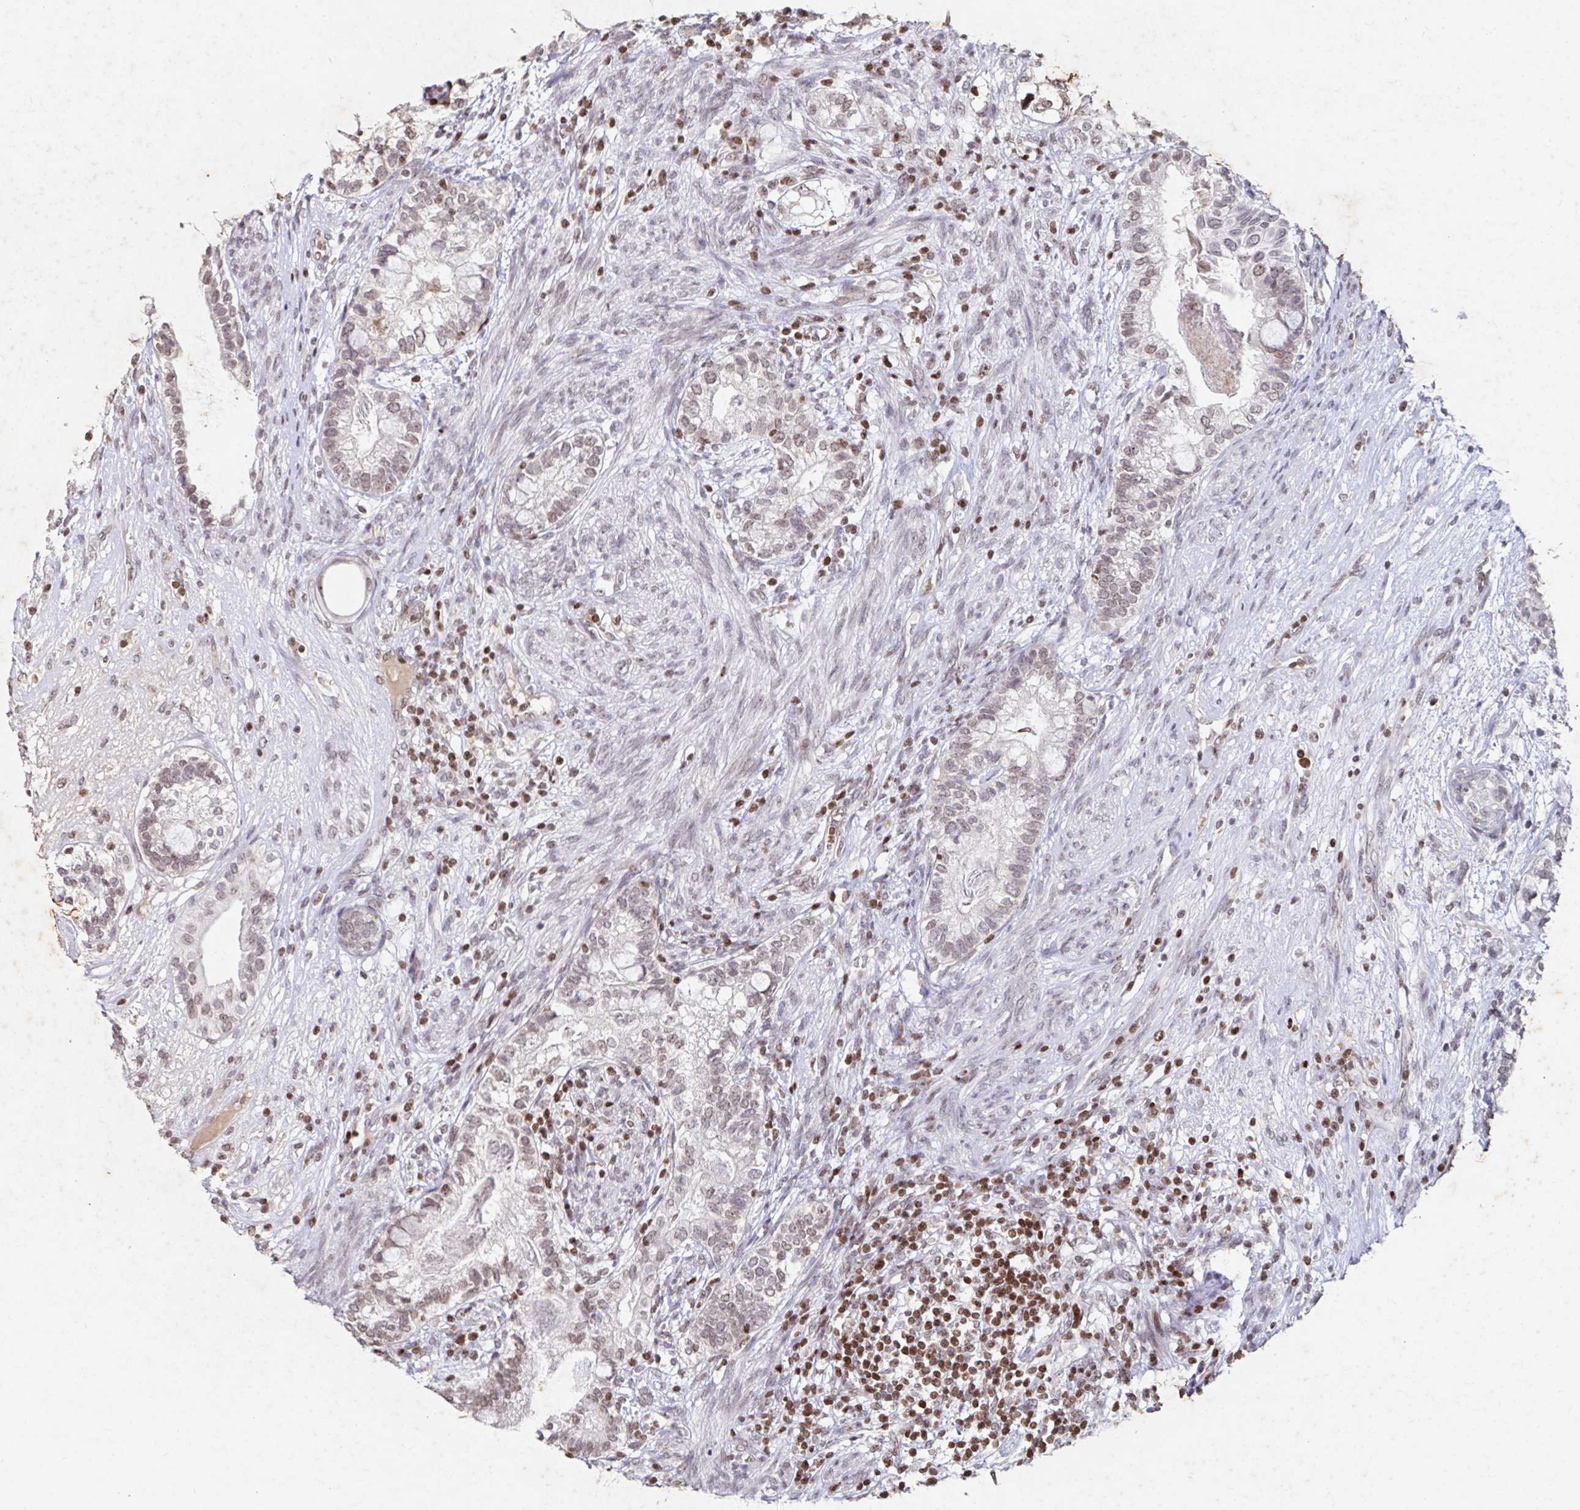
{"staining": {"intensity": "weak", "quantity": ">75%", "location": "nuclear"}, "tissue": "testis cancer", "cell_type": "Tumor cells", "image_type": "cancer", "snomed": [{"axis": "morphology", "description": "Seminoma, NOS"}, {"axis": "morphology", "description": "Carcinoma, Embryonal, NOS"}, {"axis": "topography", "description": "Testis"}], "caption": "Human testis seminoma stained with a brown dye displays weak nuclear positive staining in about >75% of tumor cells.", "gene": "C19orf53", "patient": {"sex": "male", "age": 41}}